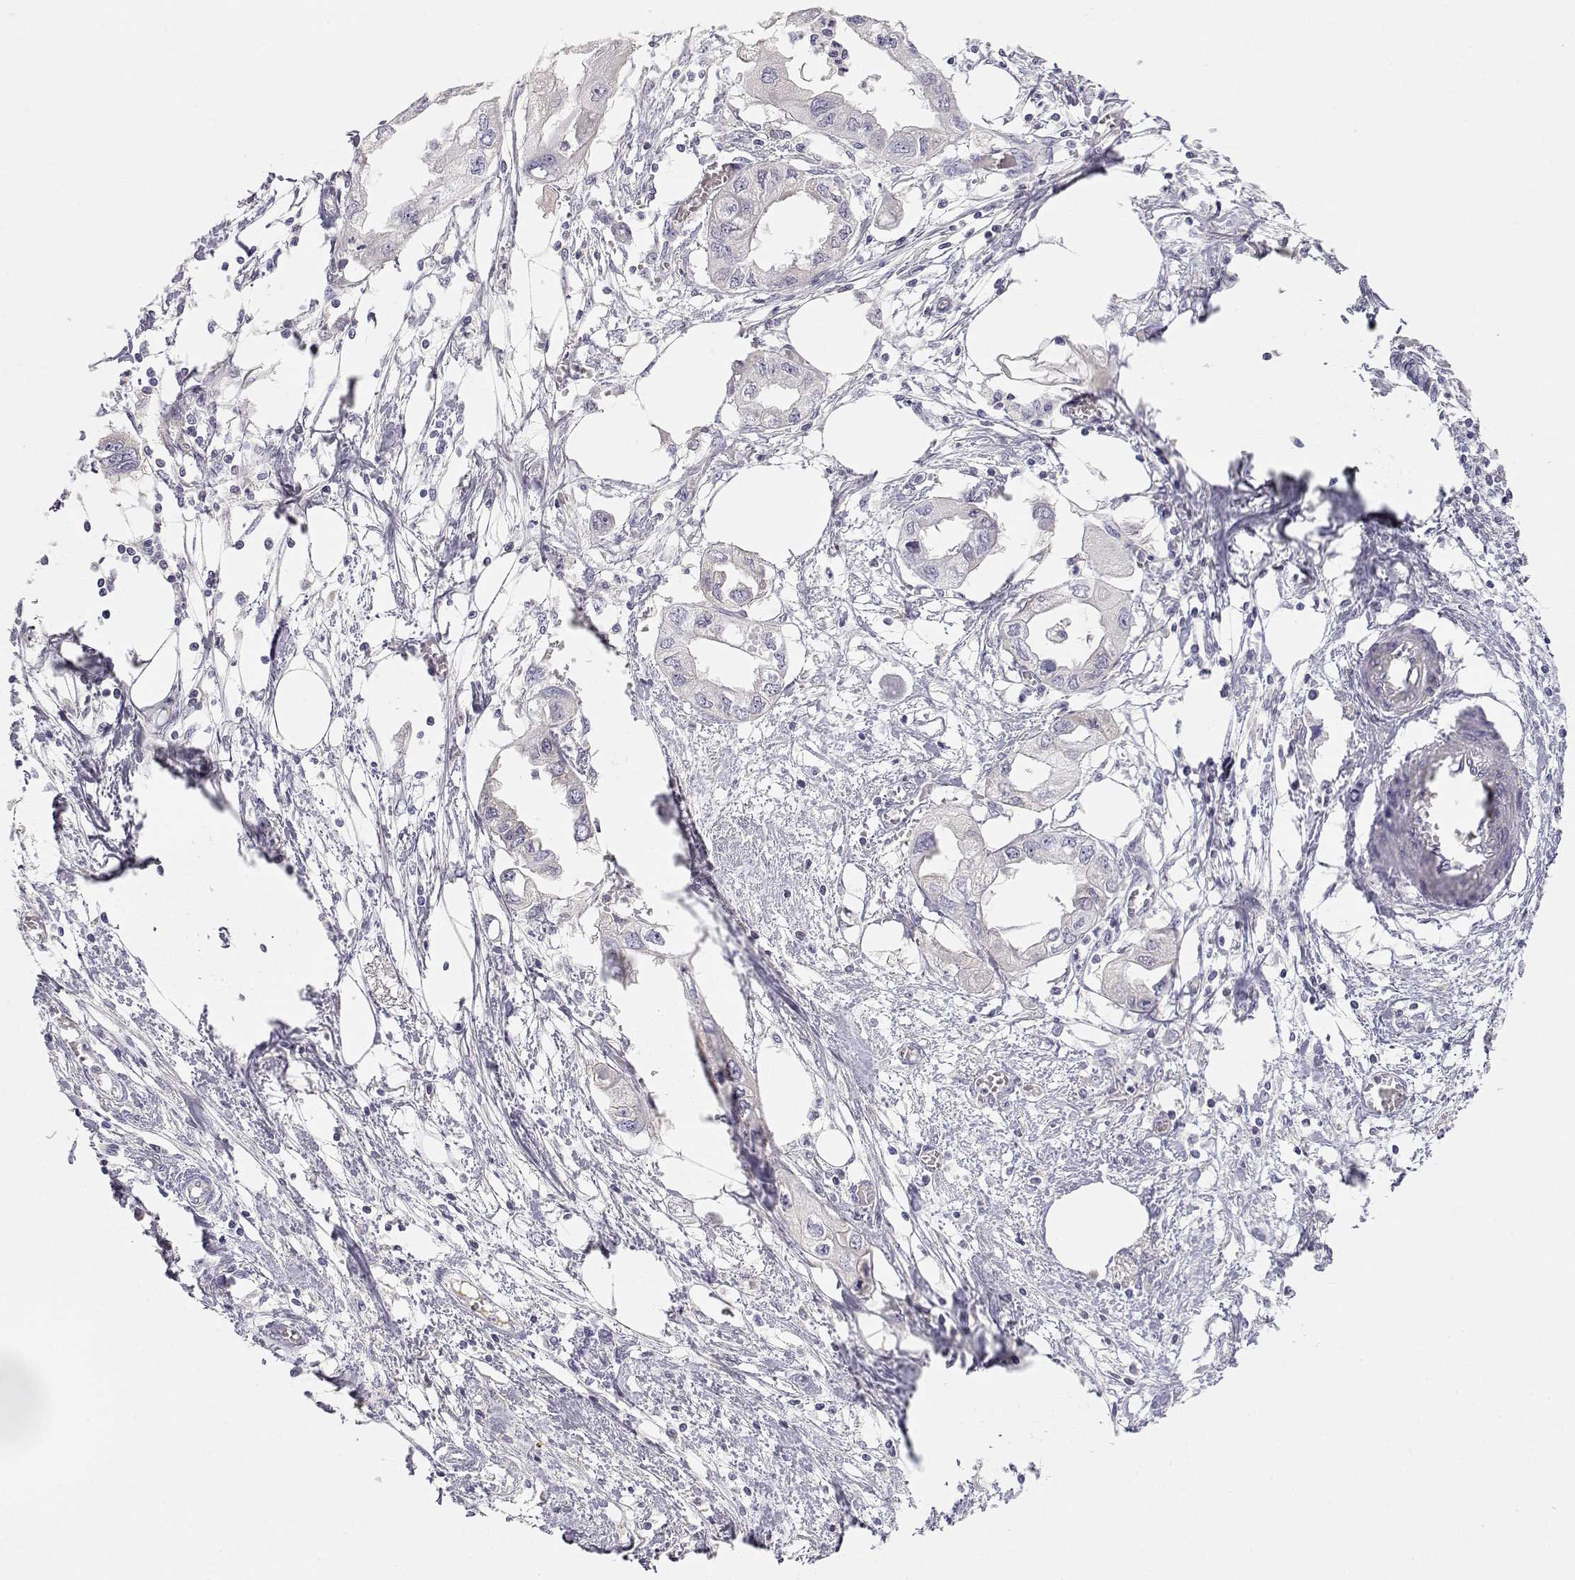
{"staining": {"intensity": "negative", "quantity": "none", "location": "none"}, "tissue": "endometrial cancer", "cell_type": "Tumor cells", "image_type": "cancer", "snomed": [{"axis": "morphology", "description": "Adenocarcinoma, NOS"}, {"axis": "morphology", "description": "Adenocarcinoma, metastatic, NOS"}, {"axis": "topography", "description": "Adipose tissue"}, {"axis": "topography", "description": "Endometrium"}], "caption": "Immunohistochemical staining of human endometrial cancer demonstrates no significant expression in tumor cells. (DAB IHC visualized using brightfield microscopy, high magnification).", "gene": "GPR174", "patient": {"sex": "female", "age": 67}}